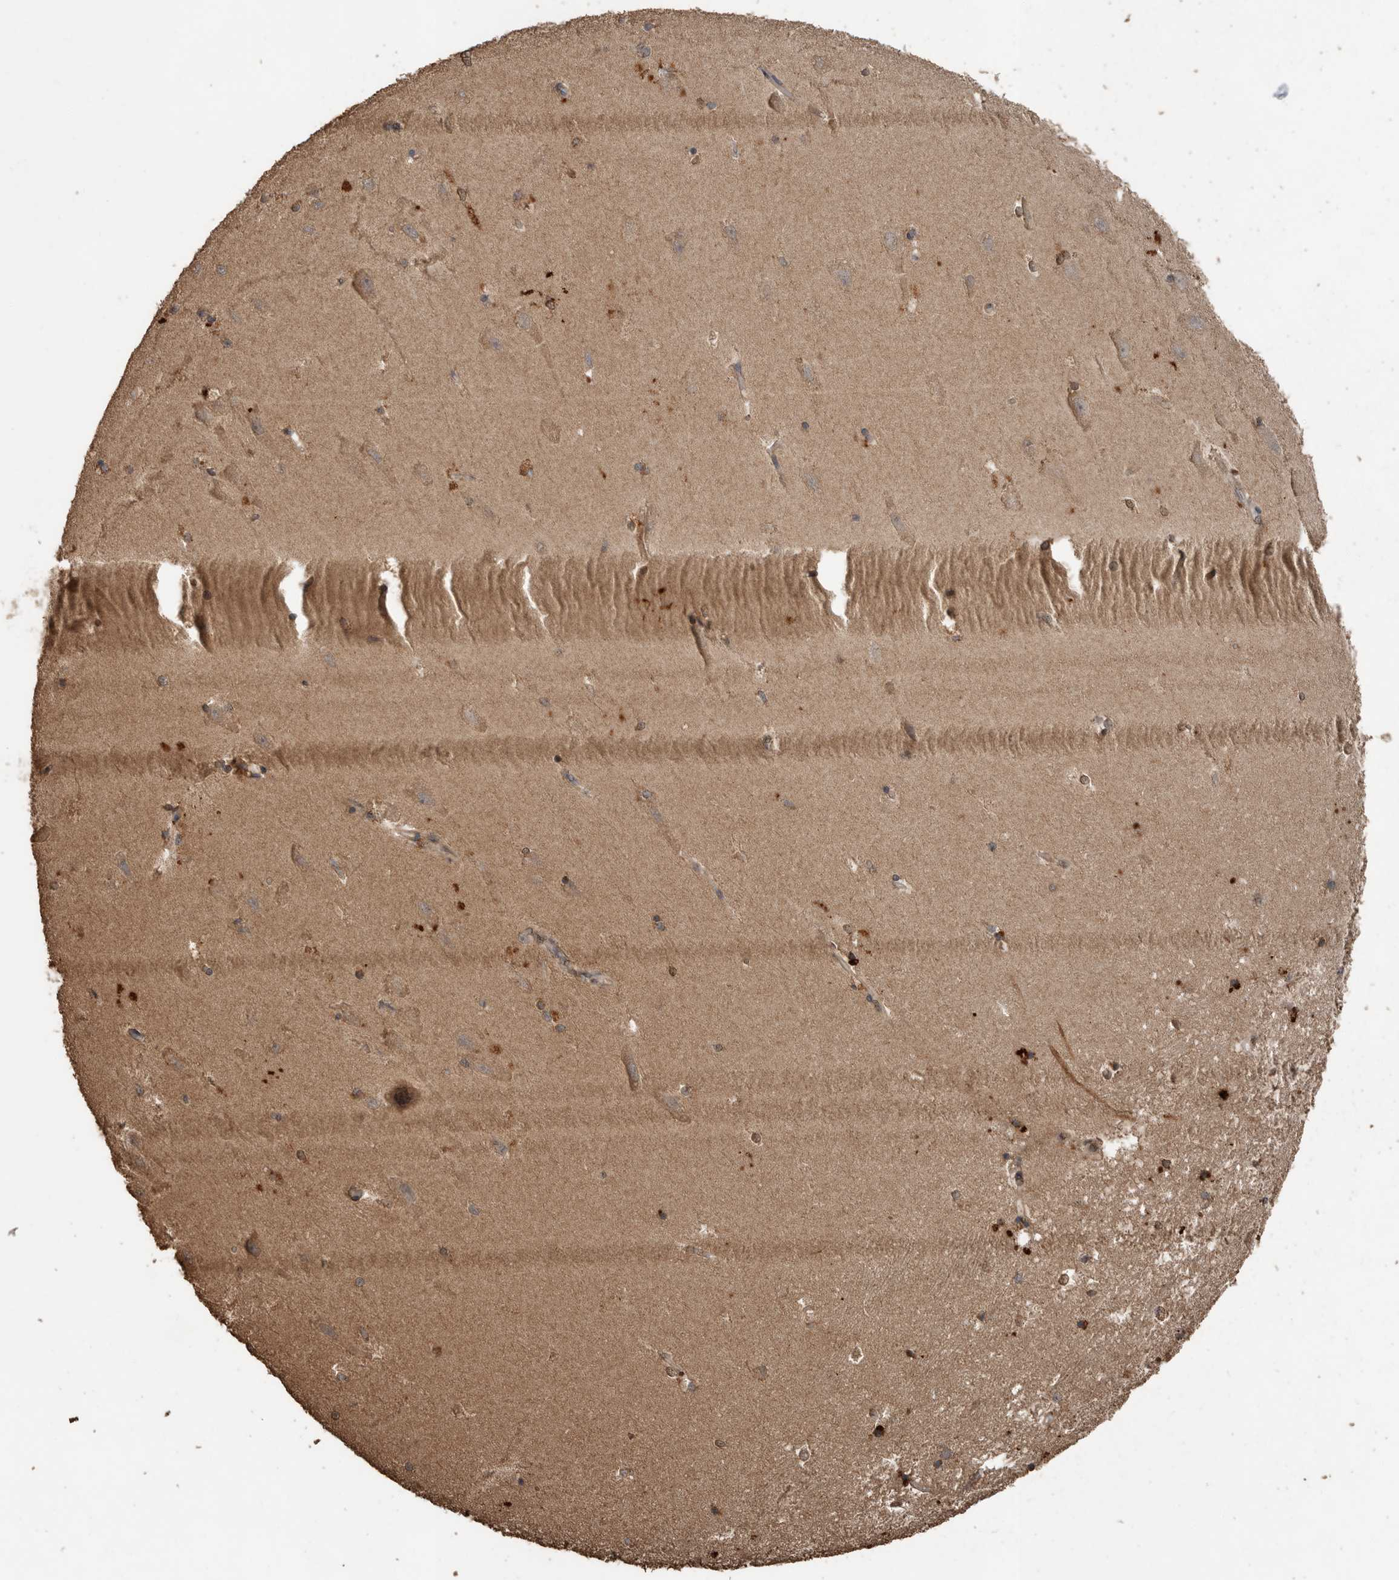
{"staining": {"intensity": "moderate", "quantity": "25%-75%", "location": "cytoplasmic/membranous,nuclear"}, "tissue": "hippocampus", "cell_type": "Glial cells", "image_type": "normal", "snomed": [{"axis": "morphology", "description": "Normal tissue, NOS"}, {"axis": "topography", "description": "Hippocampus"}], "caption": "This micrograph reveals immunohistochemistry staining of normal human hippocampus, with medium moderate cytoplasmic/membranous,nuclear staining in about 25%-75% of glial cells.", "gene": "BLZF1", "patient": {"sex": "male", "age": 45}}